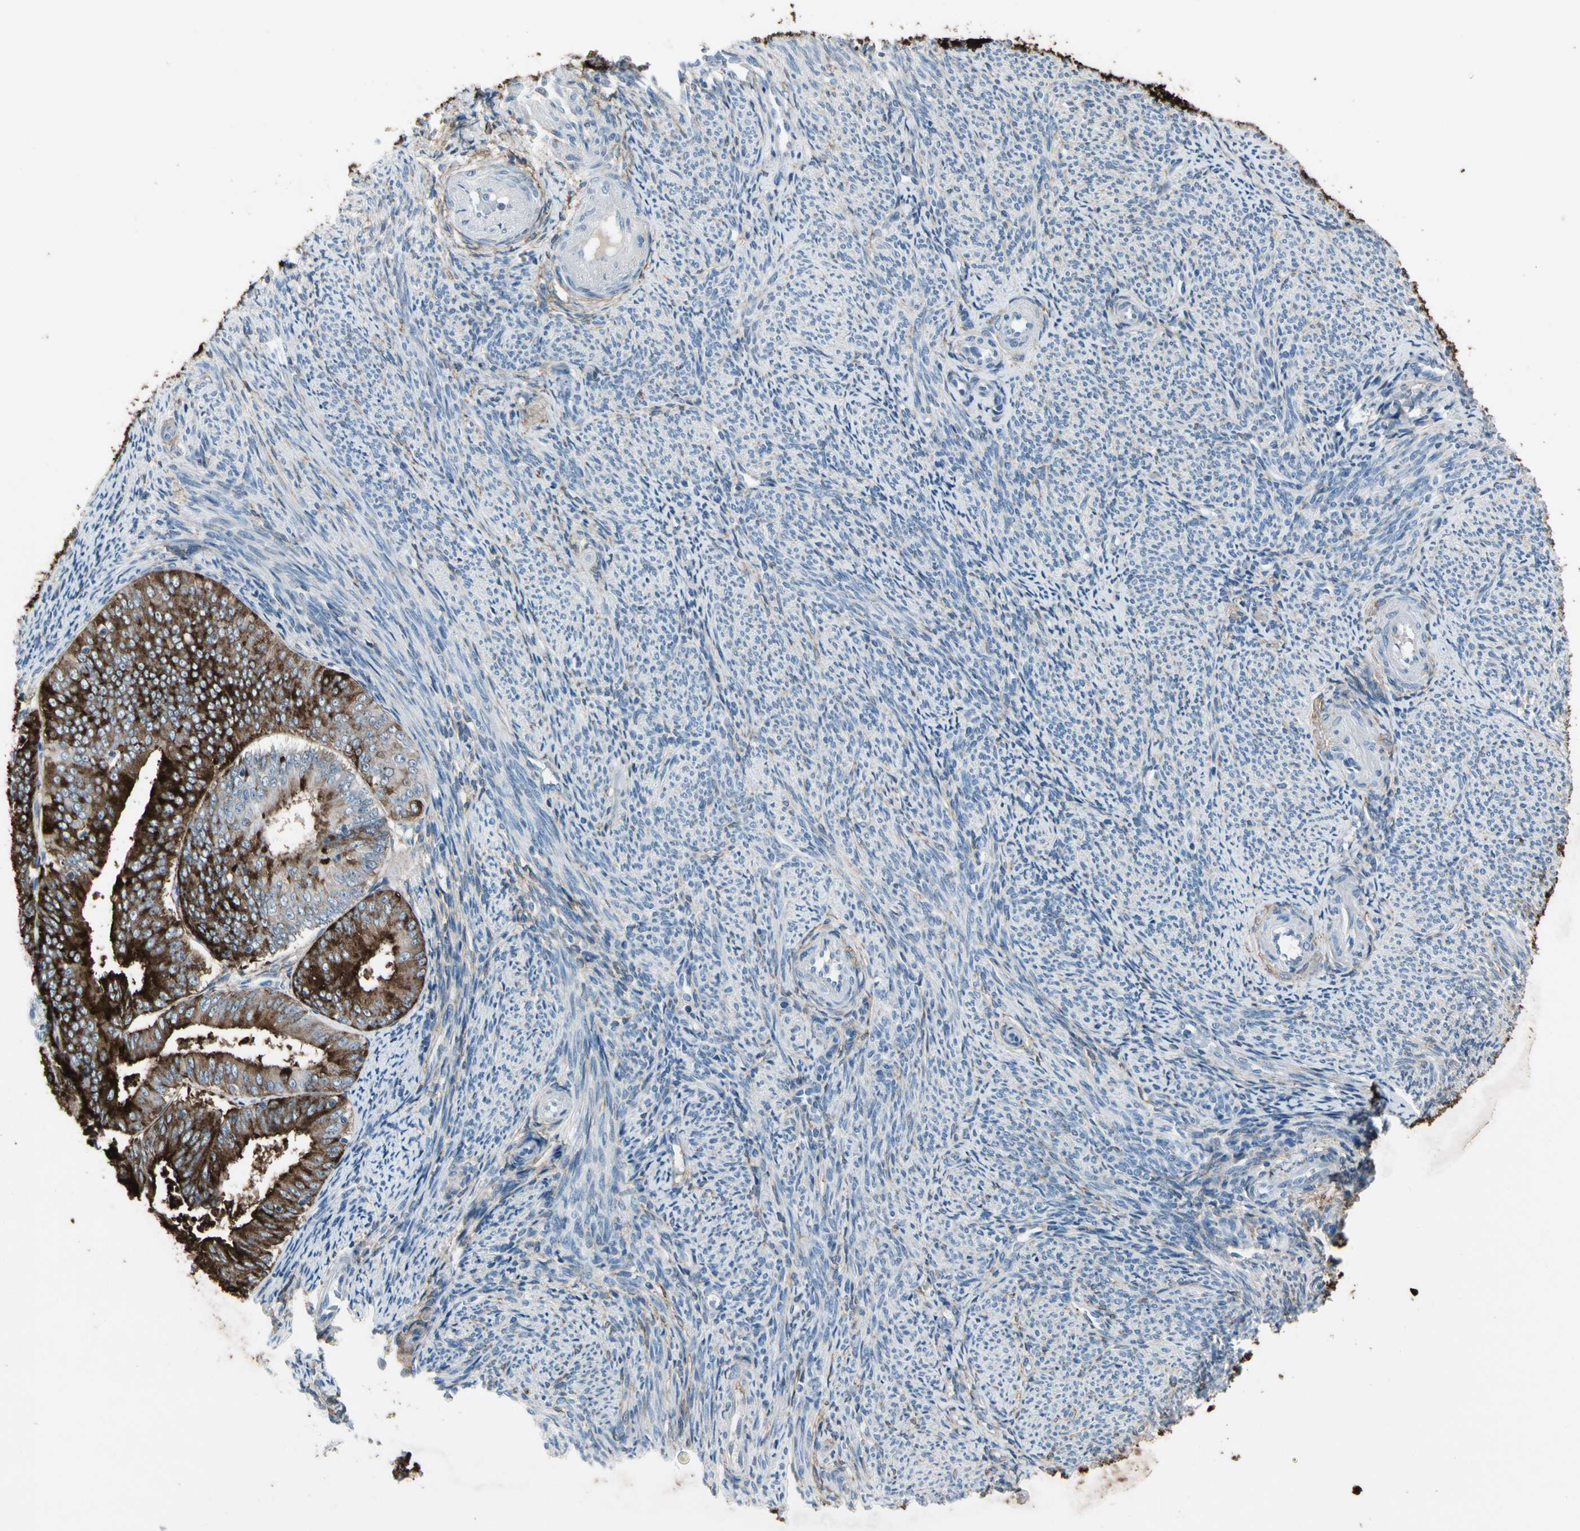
{"staining": {"intensity": "strong", "quantity": ">75%", "location": "cytoplasmic/membranous"}, "tissue": "endometrial cancer", "cell_type": "Tumor cells", "image_type": "cancer", "snomed": [{"axis": "morphology", "description": "Adenocarcinoma, NOS"}, {"axis": "topography", "description": "Endometrium"}], "caption": "About >75% of tumor cells in endometrial adenocarcinoma show strong cytoplasmic/membranous protein expression as visualized by brown immunohistochemical staining.", "gene": "PIGR", "patient": {"sex": "female", "age": 63}}